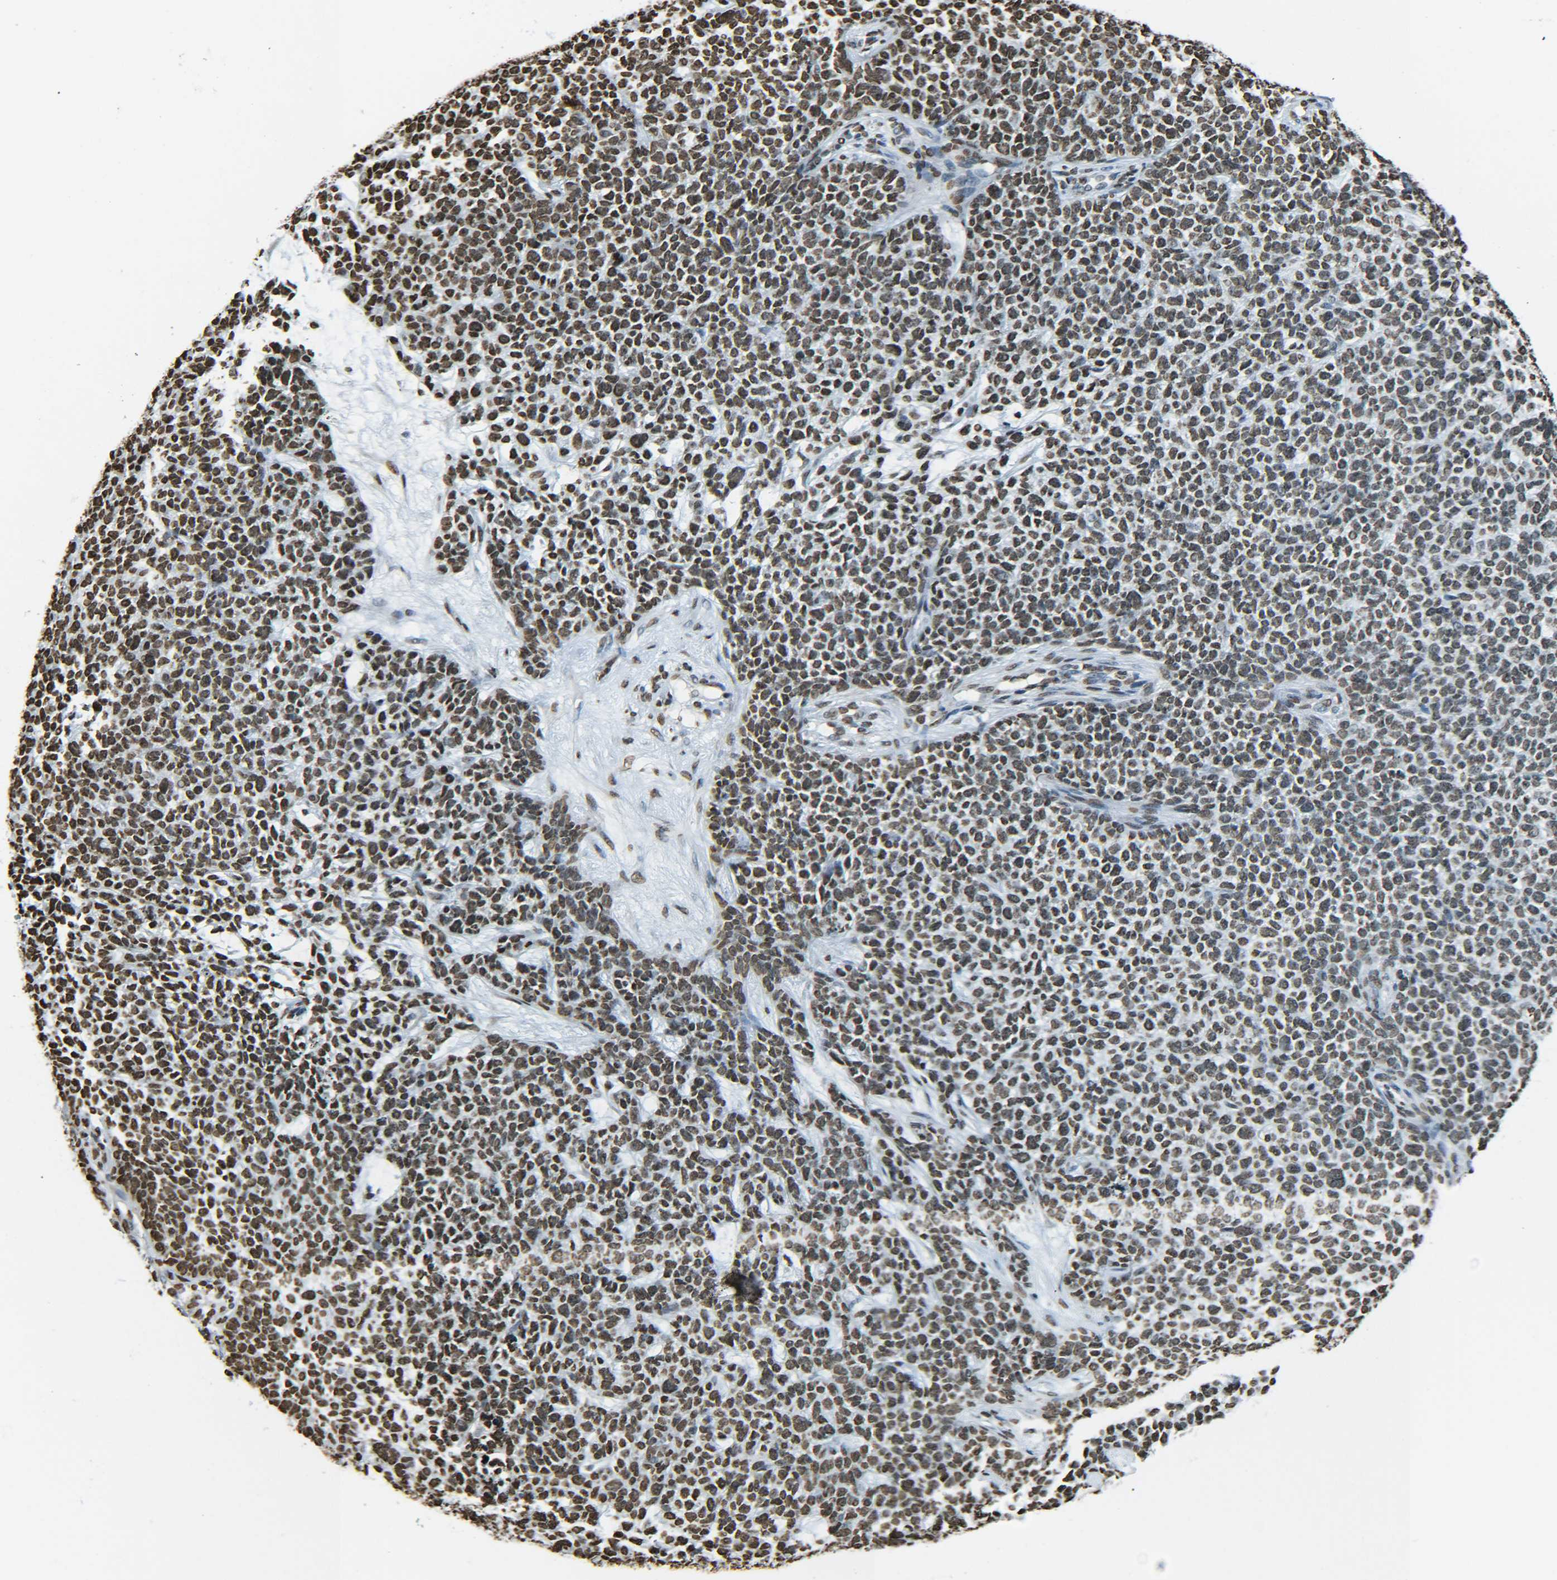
{"staining": {"intensity": "moderate", "quantity": ">75%", "location": "nuclear"}, "tissue": "skin cancer", "cell_type": "Tumor cells", "image_type": "cancer", "snomed": [{"axis": "morphology", "description": "Basal cell carcinoma"}, {"axis": "topography", "description": "Skin"}], "caption": "A micrograph of skin cancer stained for a protein displays moderate nuclear brown staining in tumor cells. Immunohistochemistry stains the protein in brown and the nuclei are stained blue.", "gene": "H4C16", "patient": {"sex": "female", "age": 84}}